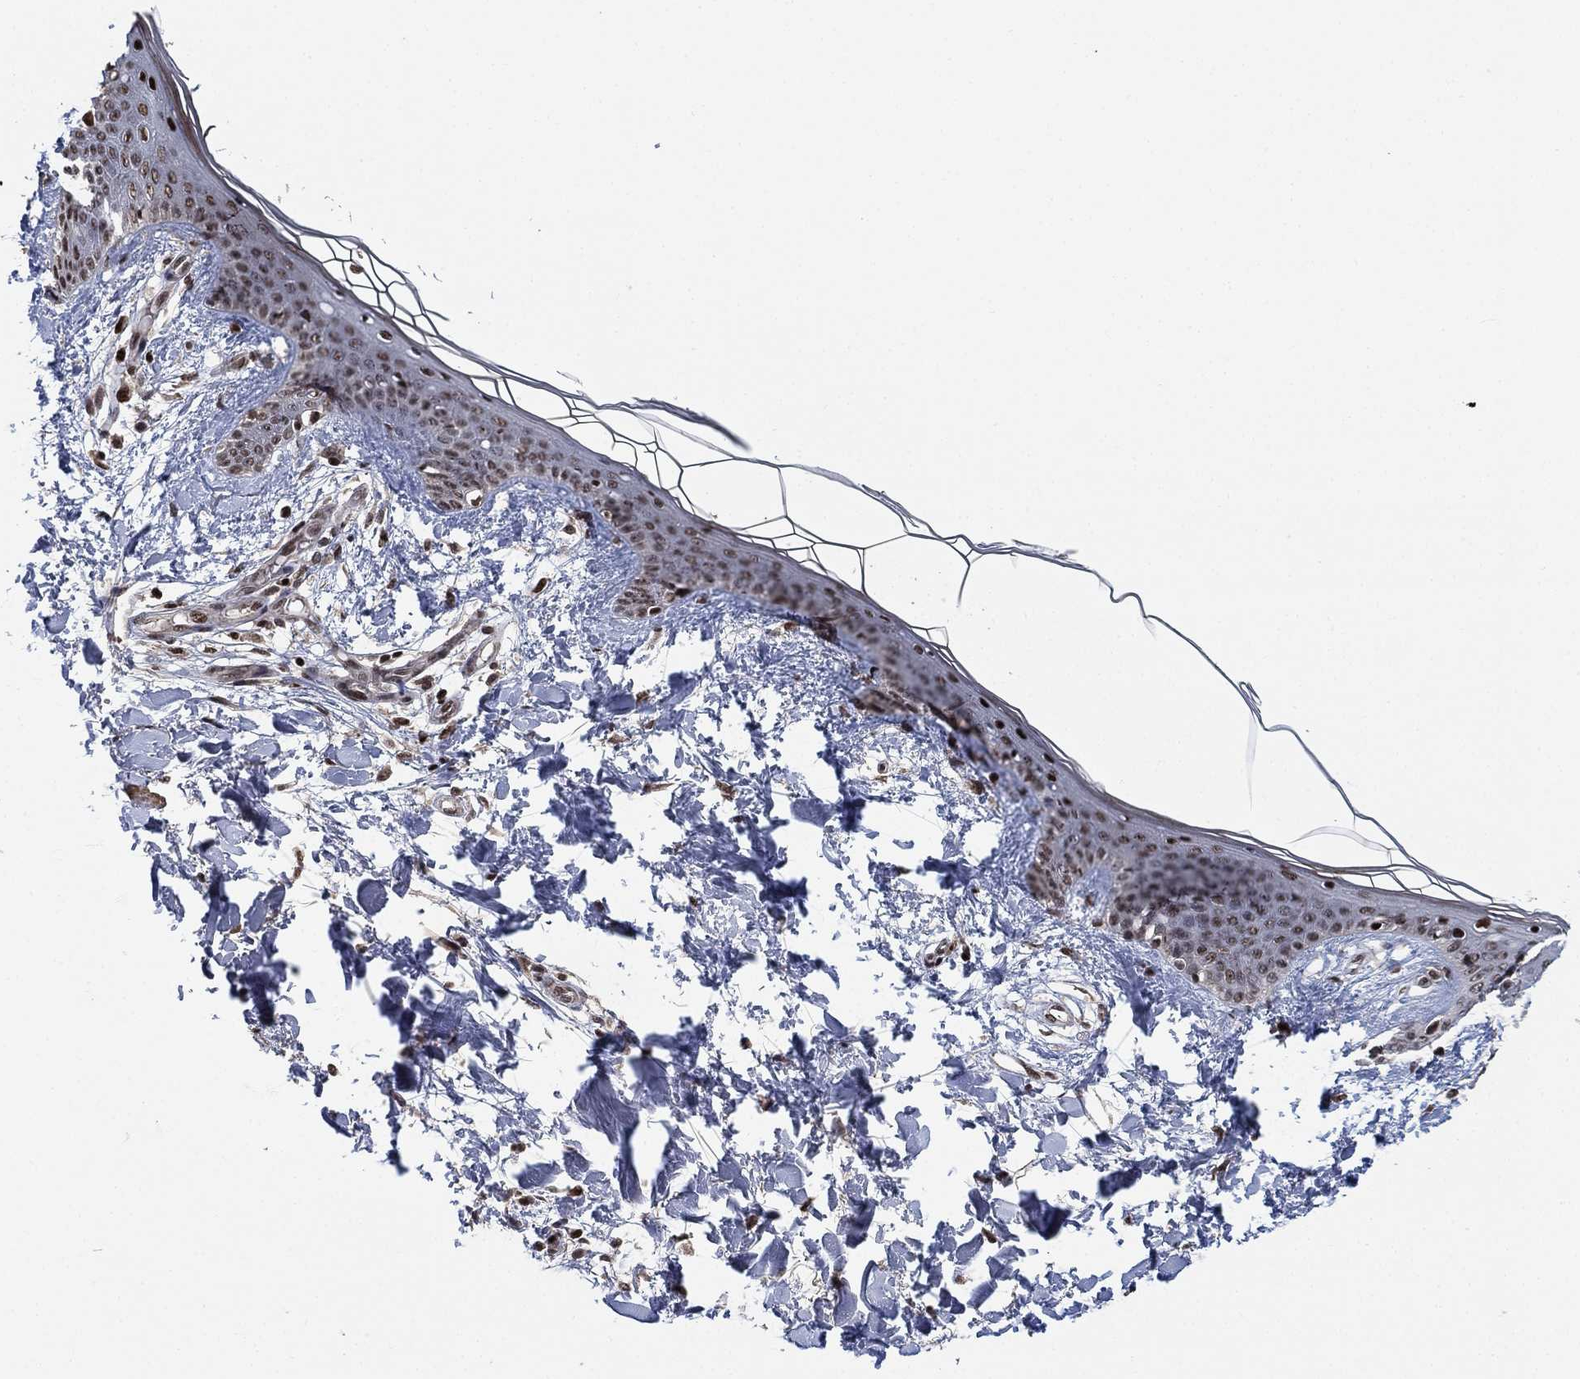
{"staining": {"intensity": "moderate", "quantity": "<25%", "location": "nuclear"}, "tissue": "skin", "cell_type": "Fibroblasts", "image_type": "normal", "snomed": [{"axis": "morphology", "description": "Normal tissue, NOS"}, {"axis": "topography", "description": "Skin"}], "caption": "A brown stain shows moderate nuclear positivity of a protein in fibroblasts of benign skin.", "gene": "ZSCAN30", "patient": {"sex": "female", "age": 34}}